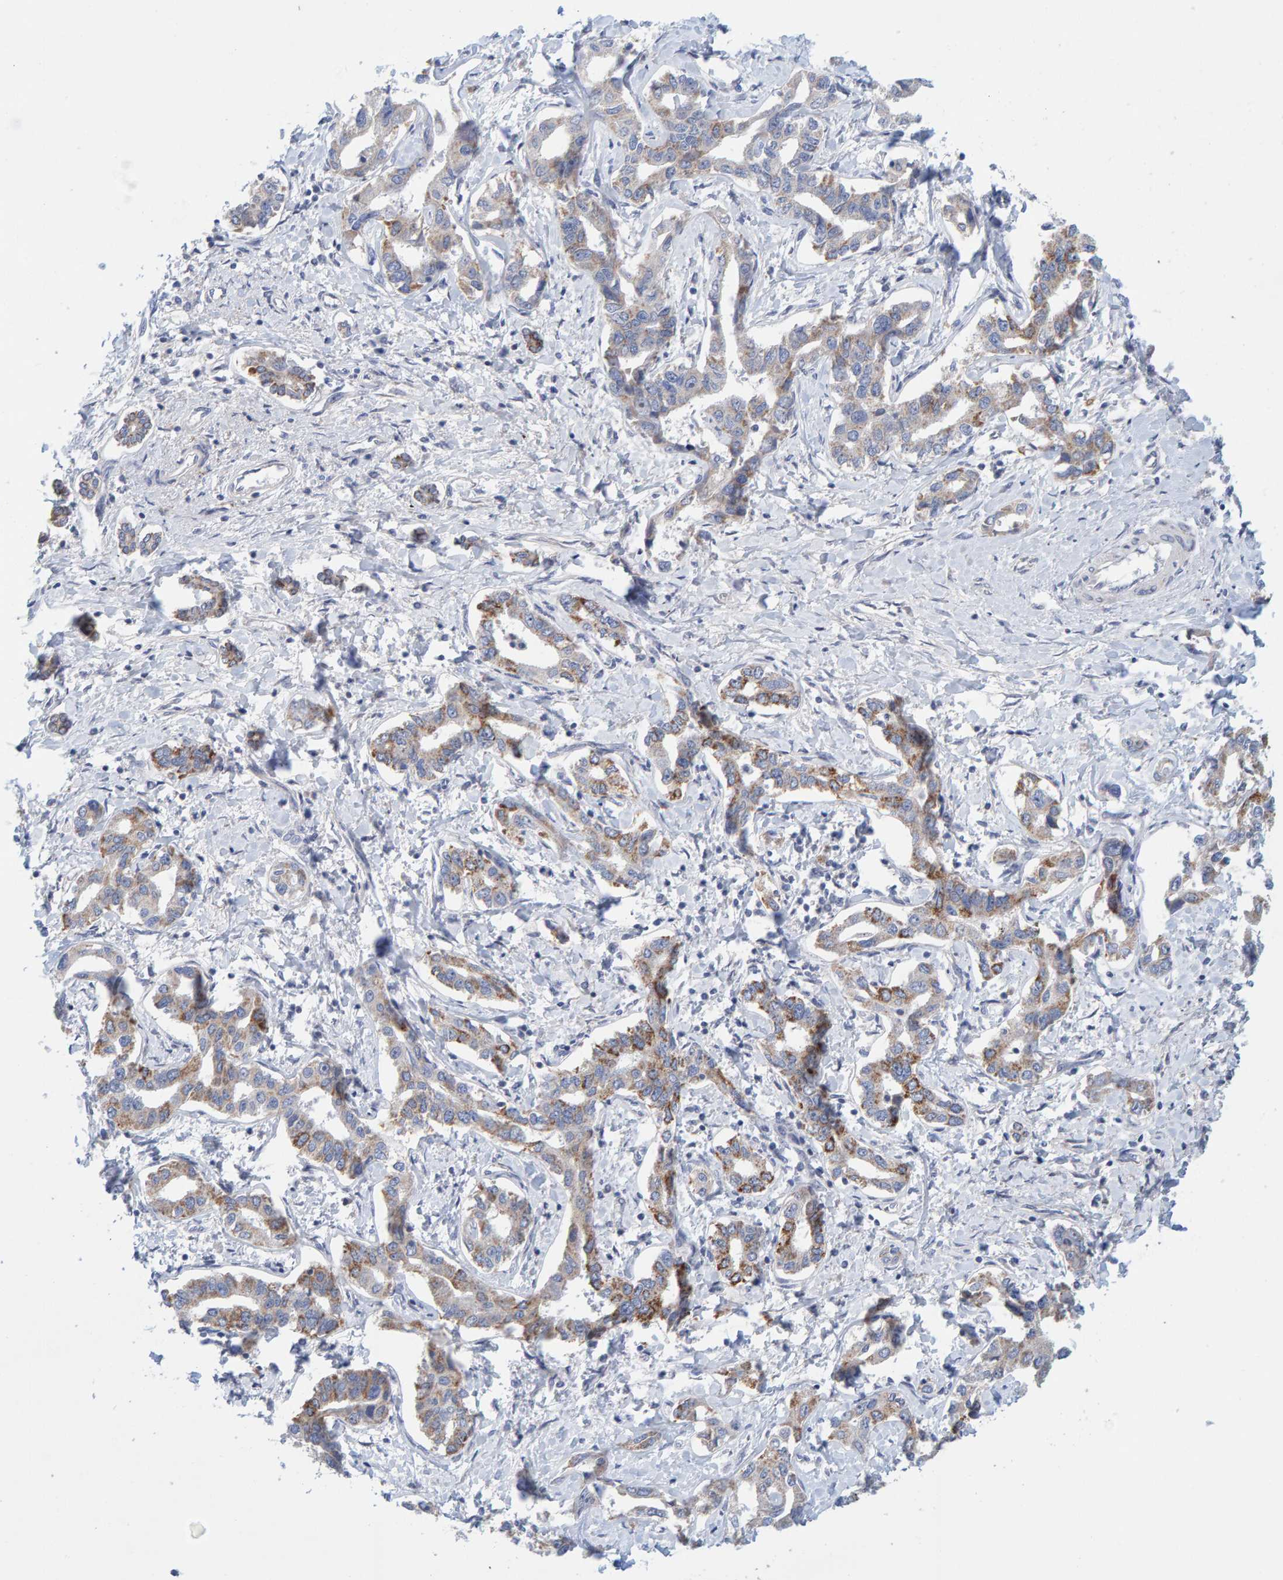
{"staining": {"intensity": "moderate", "quantity": ">75%", "location": "cytoplasmic/membranous"}, "tissue": "liver cancer", "cell_type": "Tumor cells", "image_type": "cancer", "snomed": [{"axis": "morphology", "description": "Cholangiocarcinoma"}, {"axis": "topography", "description": "Liver"}], "caption": "Immunohistochemical staining of human cholangiocarcinoma (liver) displays medium levels of moderate cytoplasmic/membranous protein staining in about >75% of tumor cells.", "gene": "ZC3H3", "patient": {"sex": "male", "age": 59}}